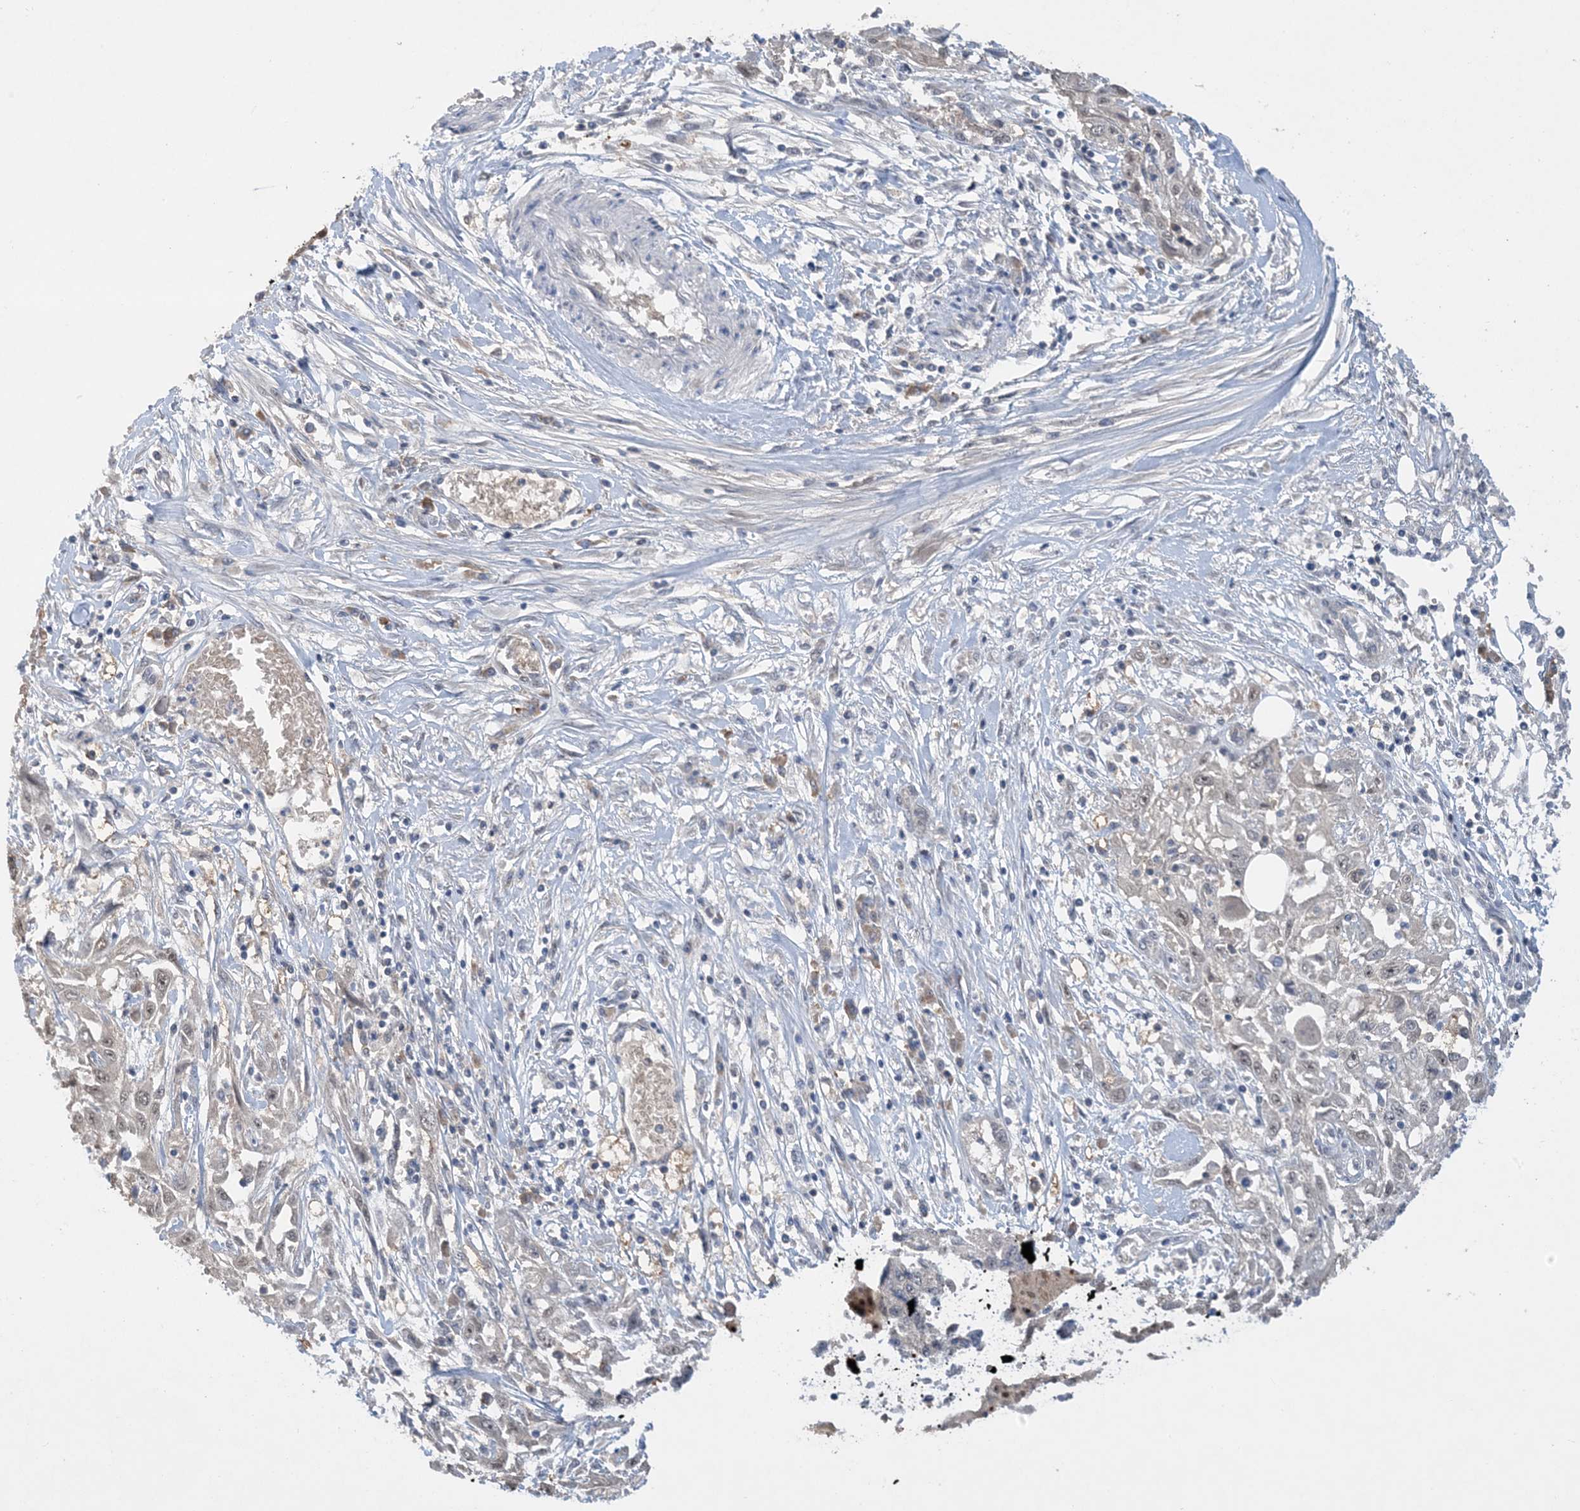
{"staining": {"intensity": "weak", "quantity": "25%-75%", "location": "nuclear"}, "tissue": "skin cancer", "cell_type": "Tumor cells", "image_type": "cancer", "snomed": [{"axis": "morphology", "description": "Squamous cell carcinoma, NOS"}, {"axis": "morphology", "description": "Squamous cell carcinoma, metastatic, NOS"}, {"axis": "topography", "description": "Skin"}, {"axis": "topography", "description": "Lymph node"}], "caption": "DAB (3,3'-diaminobenzidine) immunohistochemical staining of squamous cell carcinoma (skin) reveals weak nuclear protein expression in approximately 25%-75% of tumor cells. (DAB (3,3'-diaminobenzidine) = brown stain, brightfield microscopy at high magnification).", "gene": "UBE2E1", "patient": {"sex": "male", "age": 75}}